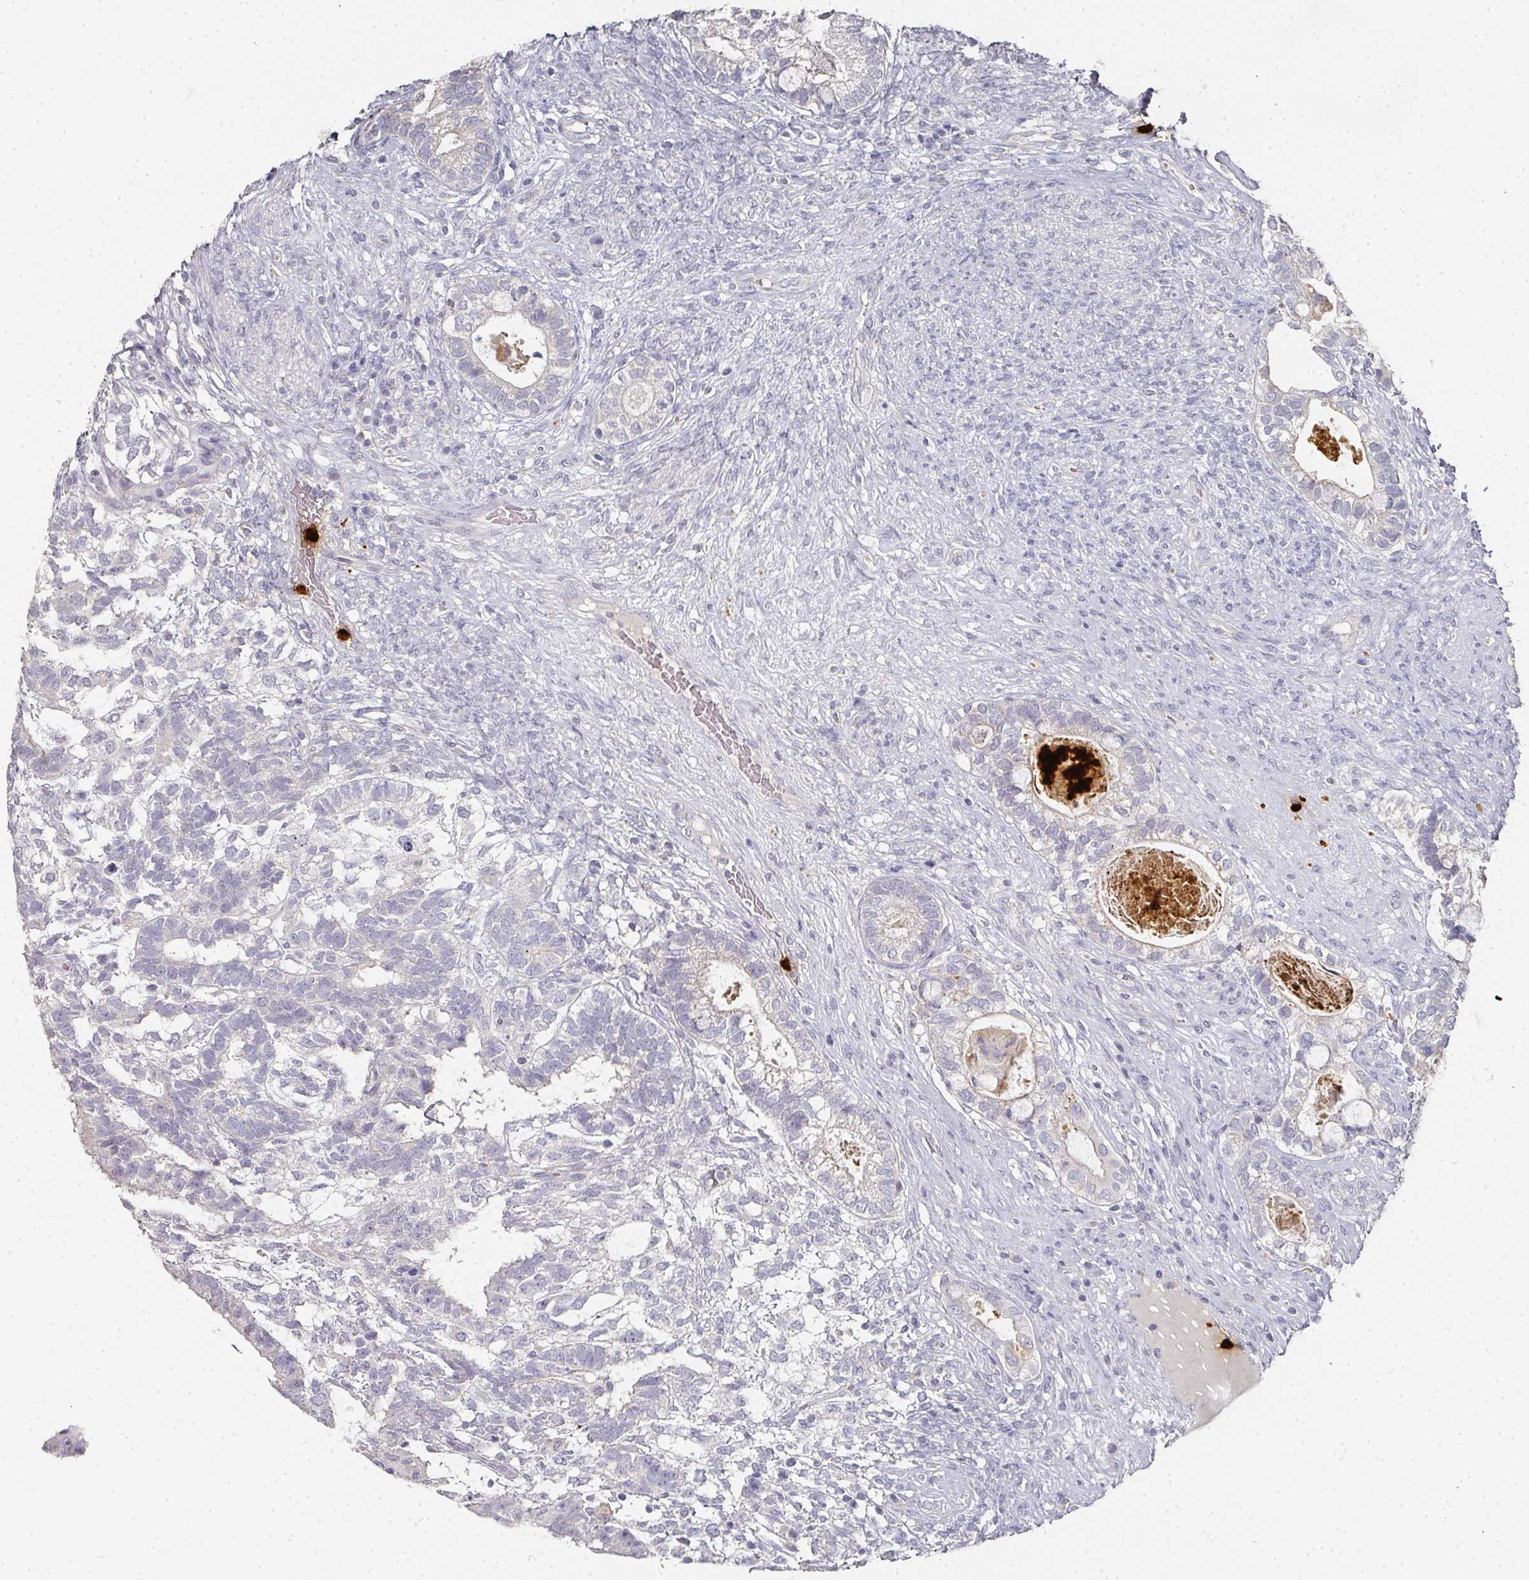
{"staining": {"intensity": "negative", "quantity": "none", "location": "none"}, "tissue": "testis cancer", "cell_type": "Tumor cells", "image_type": "cancer", "snomed": [{"axis": "morphology", "description": "Seminoma, NOS"}, {"axis": "morphology", "description": "Carcinoma, Embryonal, NOS"}, {"axis": "topography", "description": "Testis"}], "caption": "Tumor cells show no significant protein expression in testis seminoma.", "gene": "CAMP", "patient": {"sex": "male", "age": 41}}